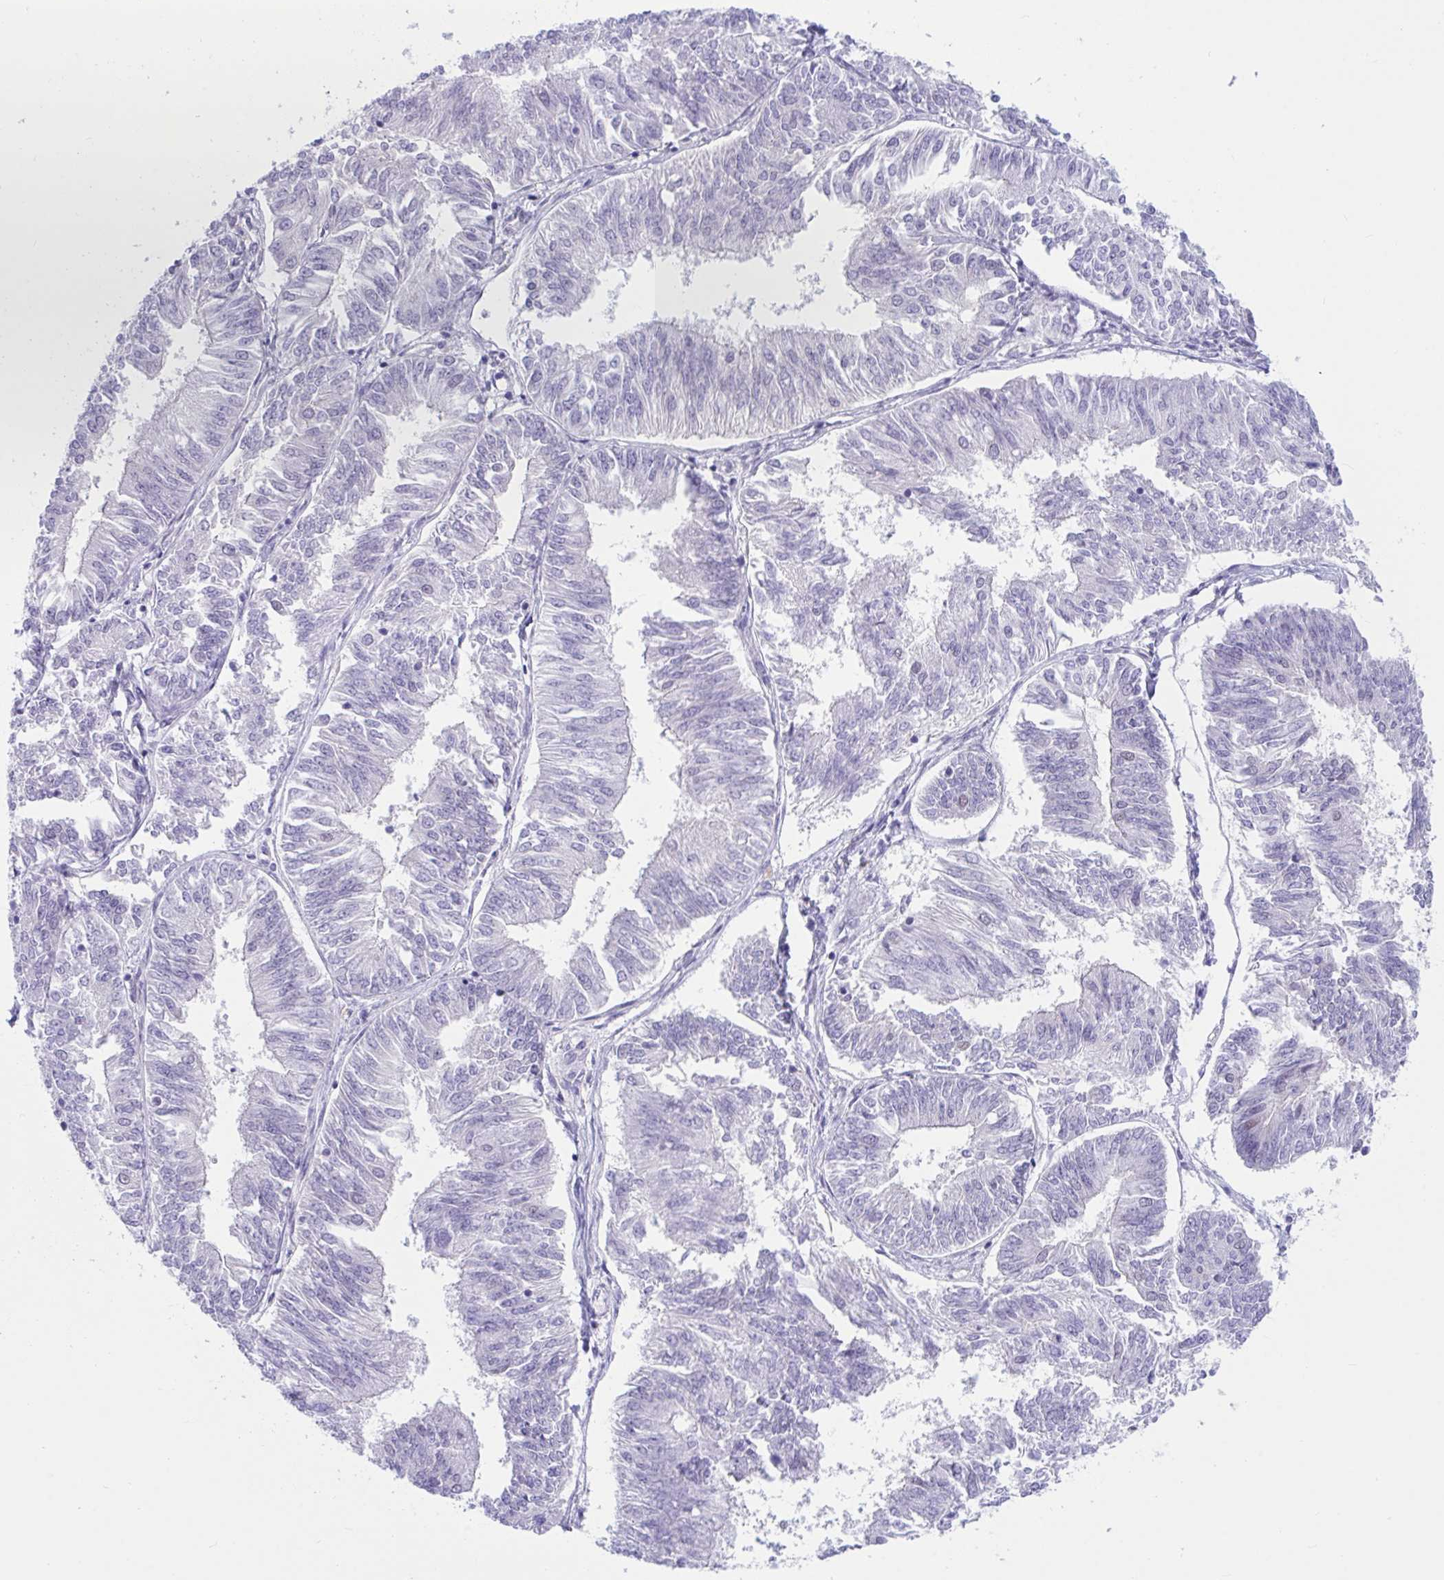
{"staining": {"intensity": "negative", "quantity": "none", "location": "none"}, "tissue": "endometrial cancer", "cell_type": "Tumor cells", "image_type": "cancer", "snomed": [{"axis": "morphology", "description": "Adenocarcinoma, NOS"}, {"axis": "topography", "description": "Endometrium"}], "caption": "The photomicrograph reveals no staining of tumor cells in endometrial cancer (adenocarcinoma).", "gene": "IKZF2", "patient": {"sex": "female", "age": 58}}